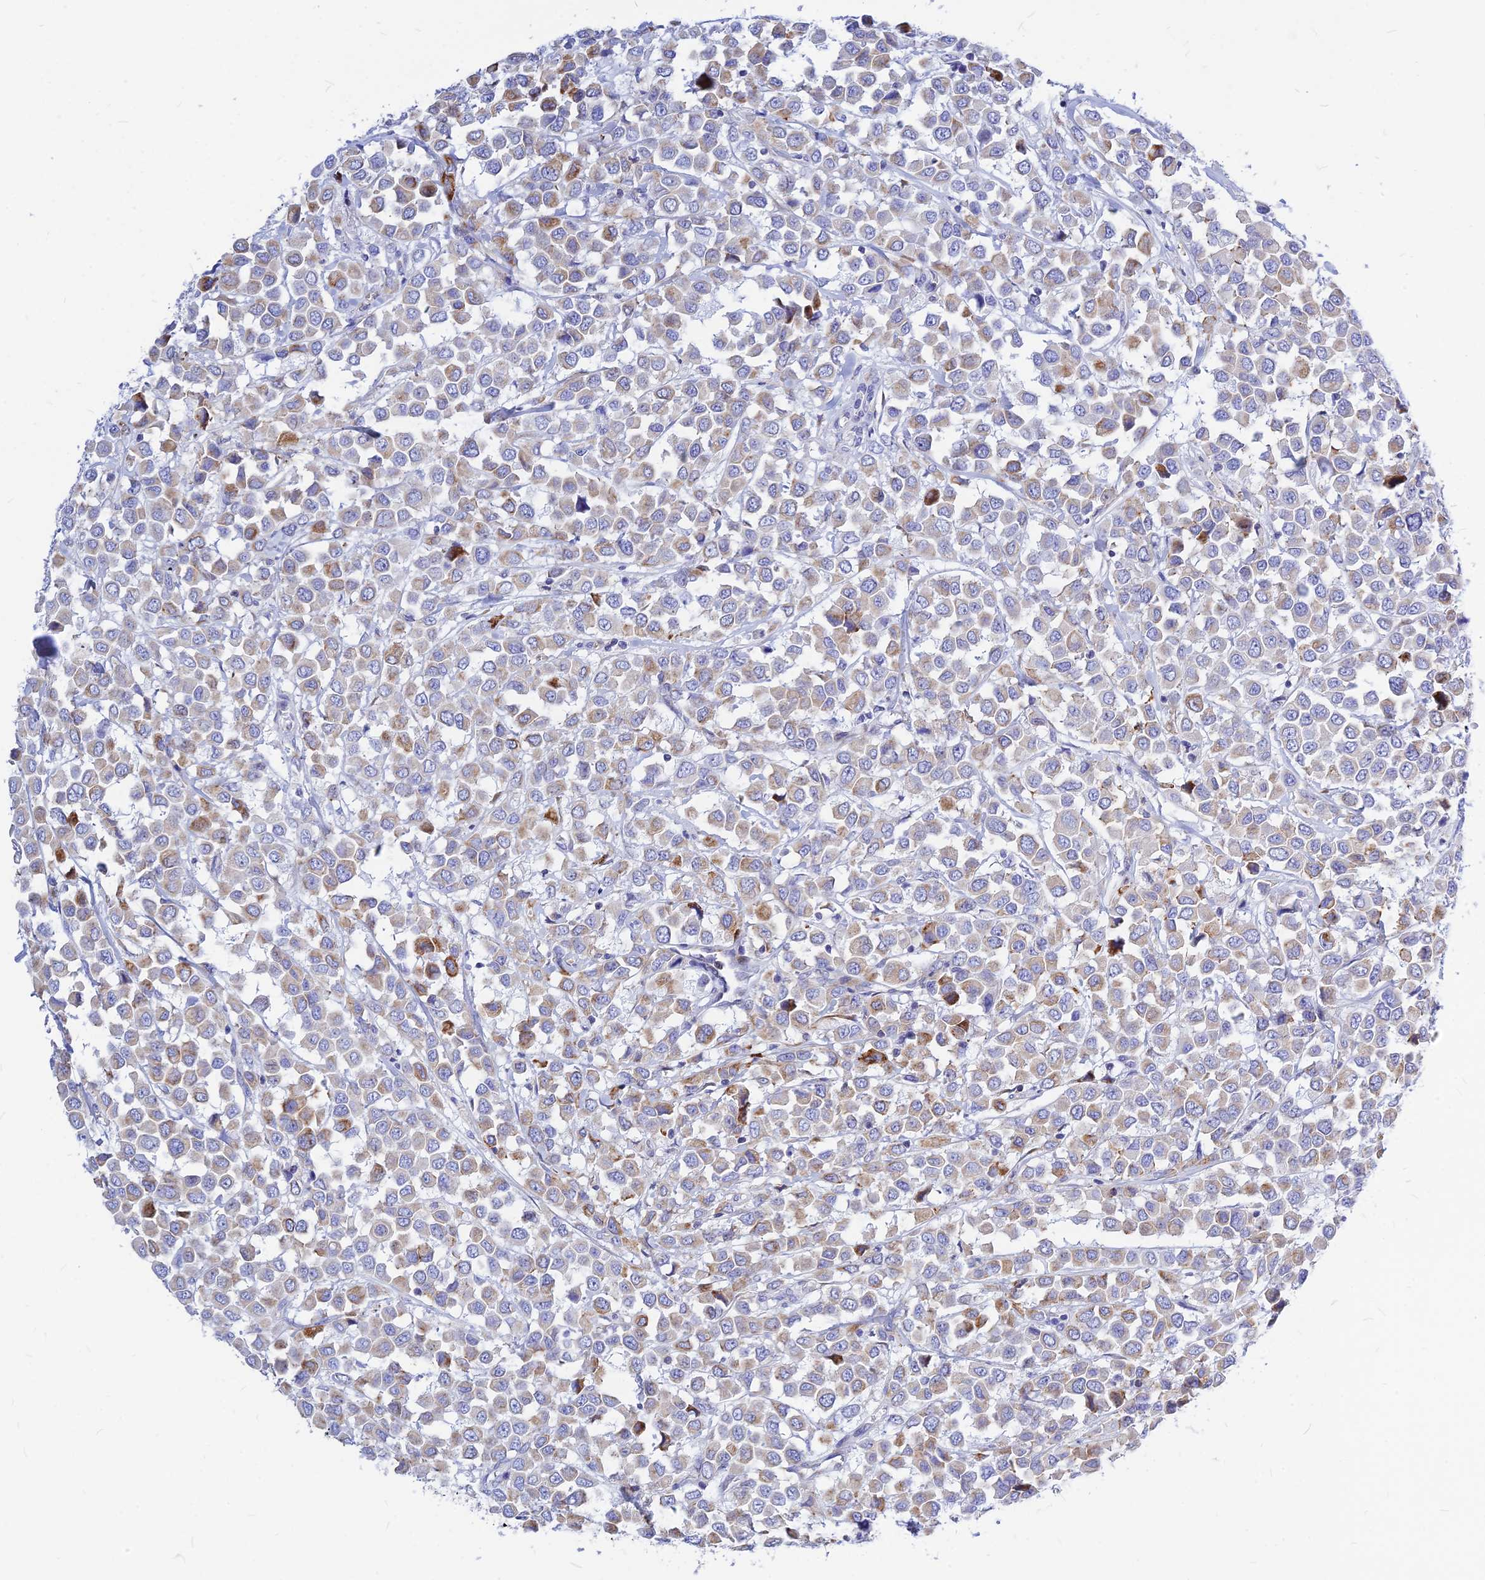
{"staining": {"intensity": "moderate", "quantity": "<25%", "location": "cytoplasmic/membranous"}, "tissue": "breast cancer", "cell_type": "Tumor cells", "image_type": "cancer", "snomed": [{"axis": "morphology", "description": "Duct carcinoma"}, {"axis": "topography", "description": "Breast"}], "caption": "Moderate cytoplasmic/membranous staining for a protein is identified in about <25% of tumor cells of infiltrating ductal carcinoma (breast) using immunohistochemistry (IHC).", "gene": "CNOT6", "patient": {"sex": "female", "age": 61}}